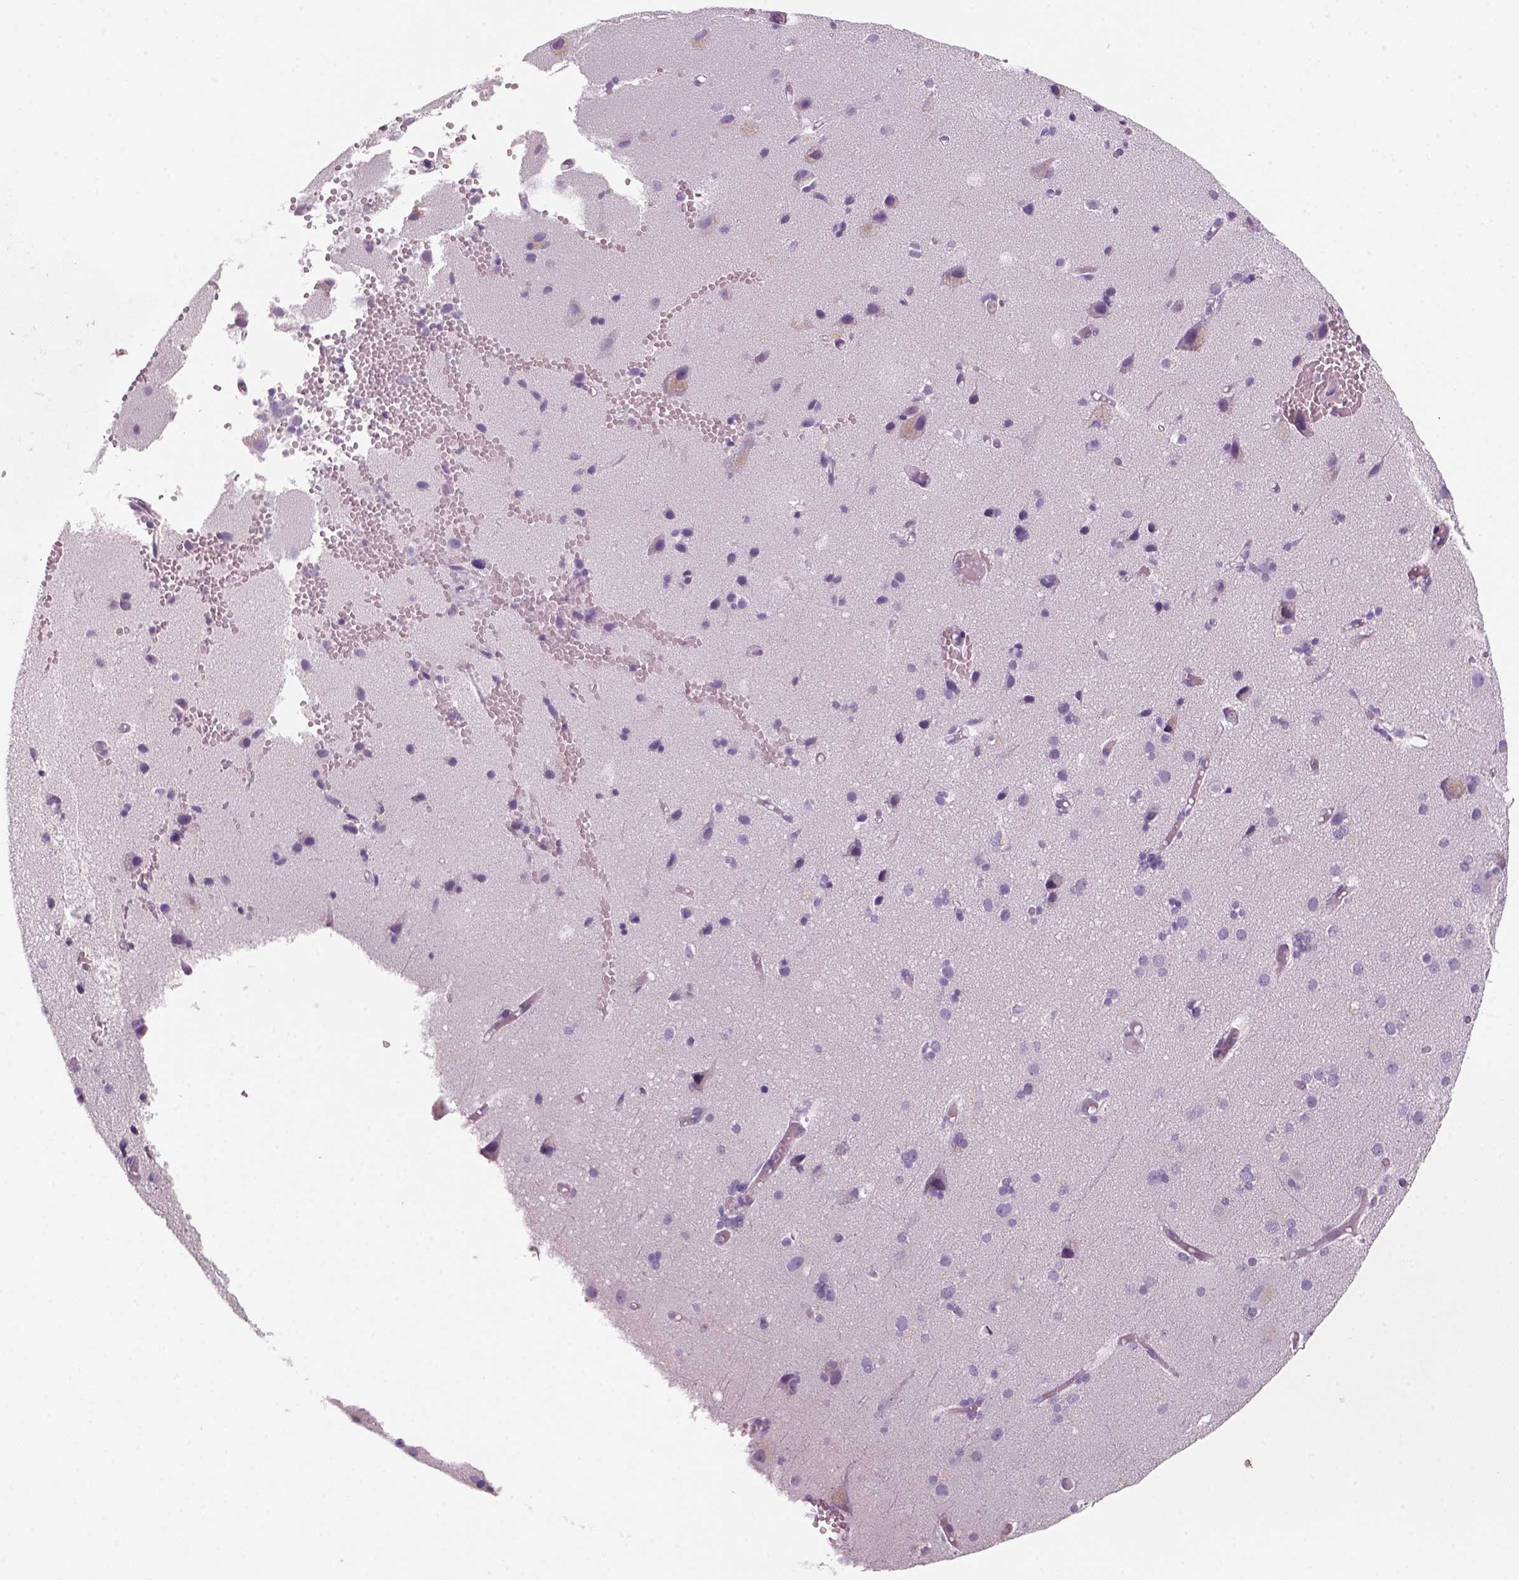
{"staining": {"intensity": "negative", "quantity": "none", "location": "none"}, "tissue": "cerebral cortex", "cell_type": "Endothelial cells", "image_type": "normal", "snomed": [{"axis": "morphology", "description": "Normal tissue, NOS"}, {"axis": "morphology", "description": "Glioma, malignant, High grade"}, {"axis": "topography", "description": "Cerebral cortex"}], "caption": "This is an IHC micrograph of normal human cerebral cortex. There is no positivity in endothelial cells.", "gene": "KRT25", "patient": {"sex": "male", "age": 71}}